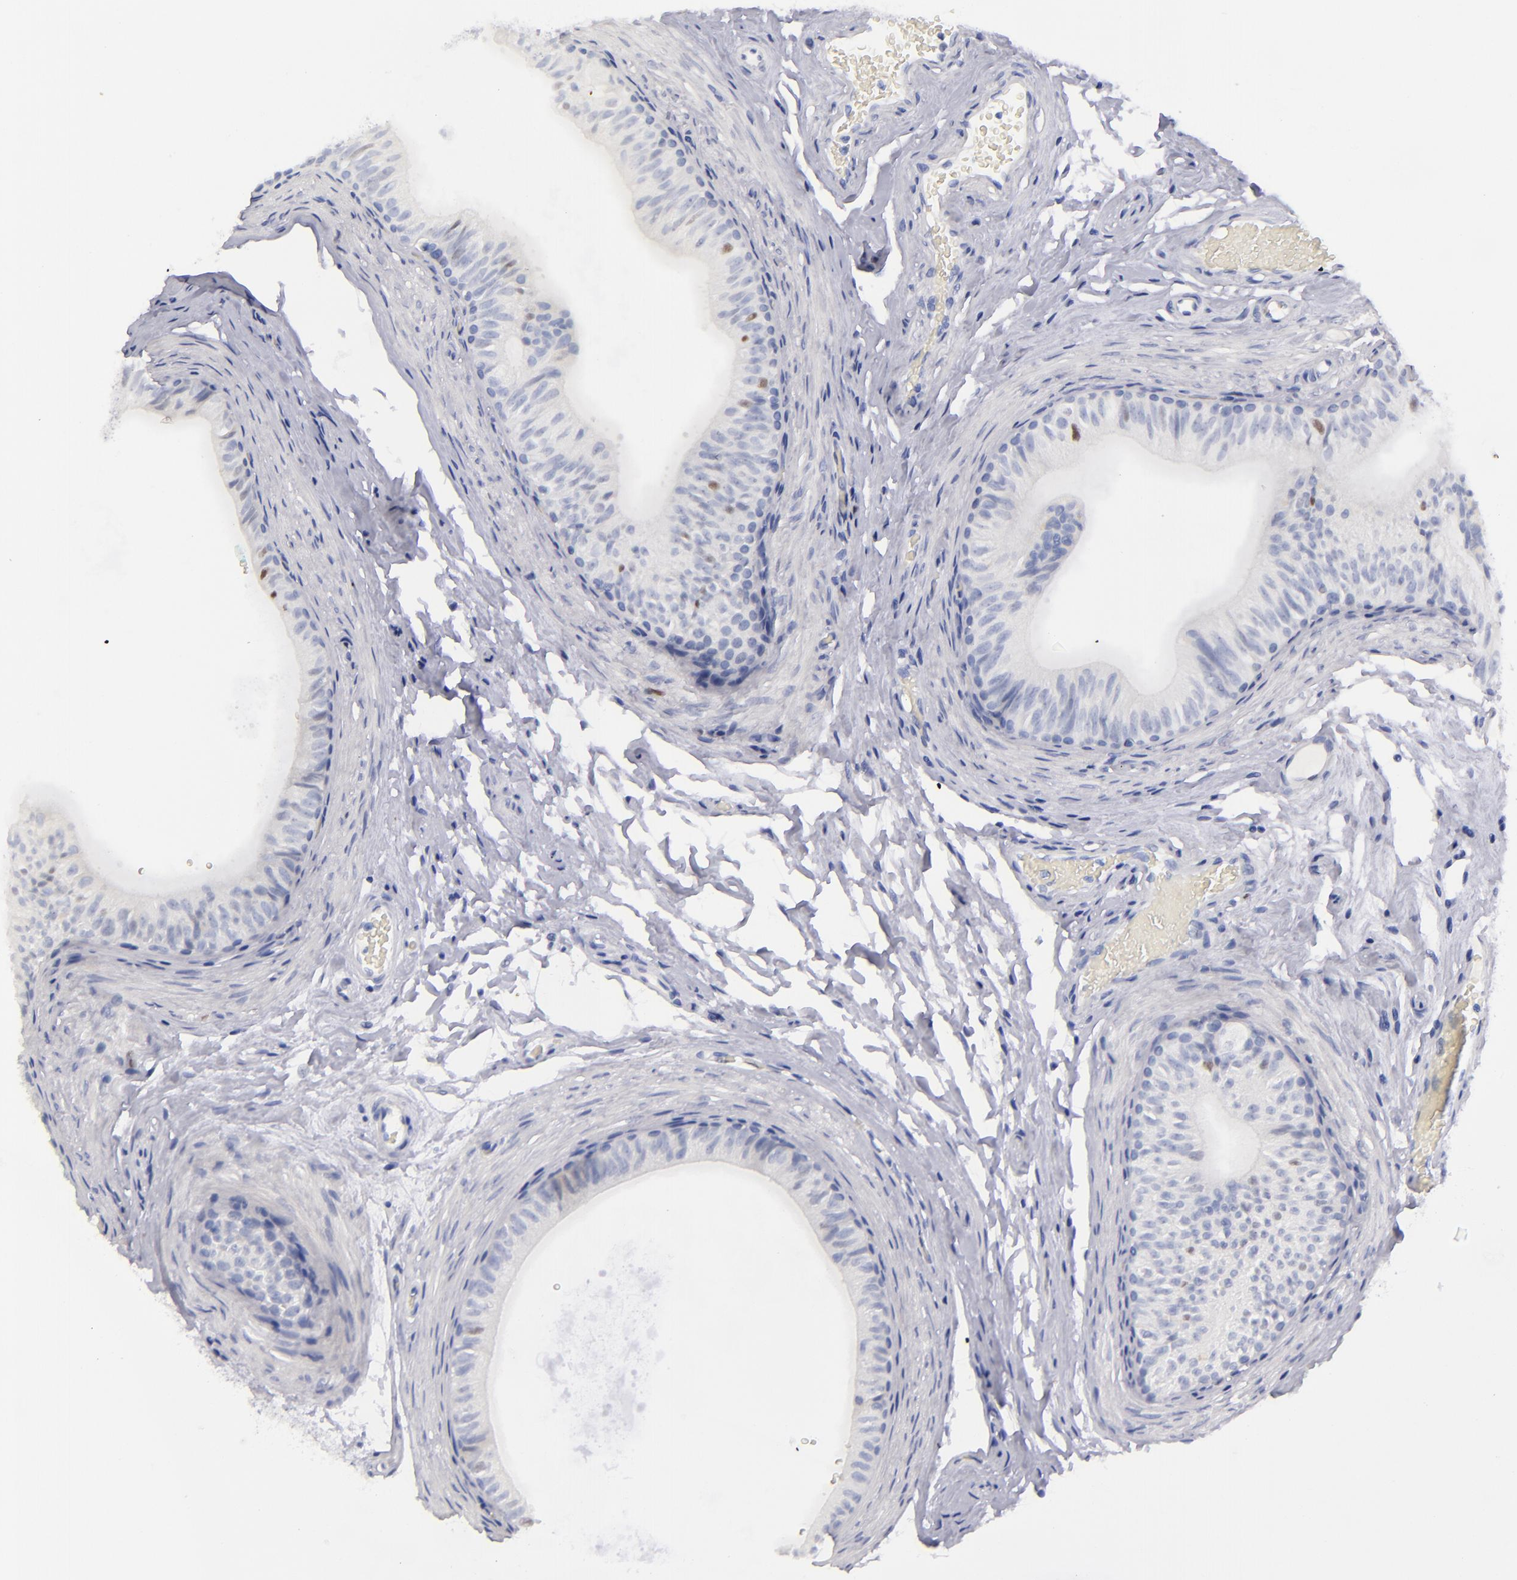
{"staining": {"intensity": "moderate", "quantity": "<25%", "location": "nuclear"}, "tissue": "epididymis", "cell_type": "Glandular cells", "image_type": "normal", "snomed": [{"axis": "morphology", "description": "Normal tissue, NOS"}, {"axis": "topography", "description": "Testis"}, {"axis": "topography", "description": "Epididymis"}], "caption": "IHC histopathology image of unremarkable epididymis: epididymis stained using immunohistochemistry exhibits low levels of moderate protein expression localized specifically in the nuclear of glandular cells, appearing as a nuclear brown color.", "gene": "MCM7", "patient": {"sex": "male", "age": 36}}